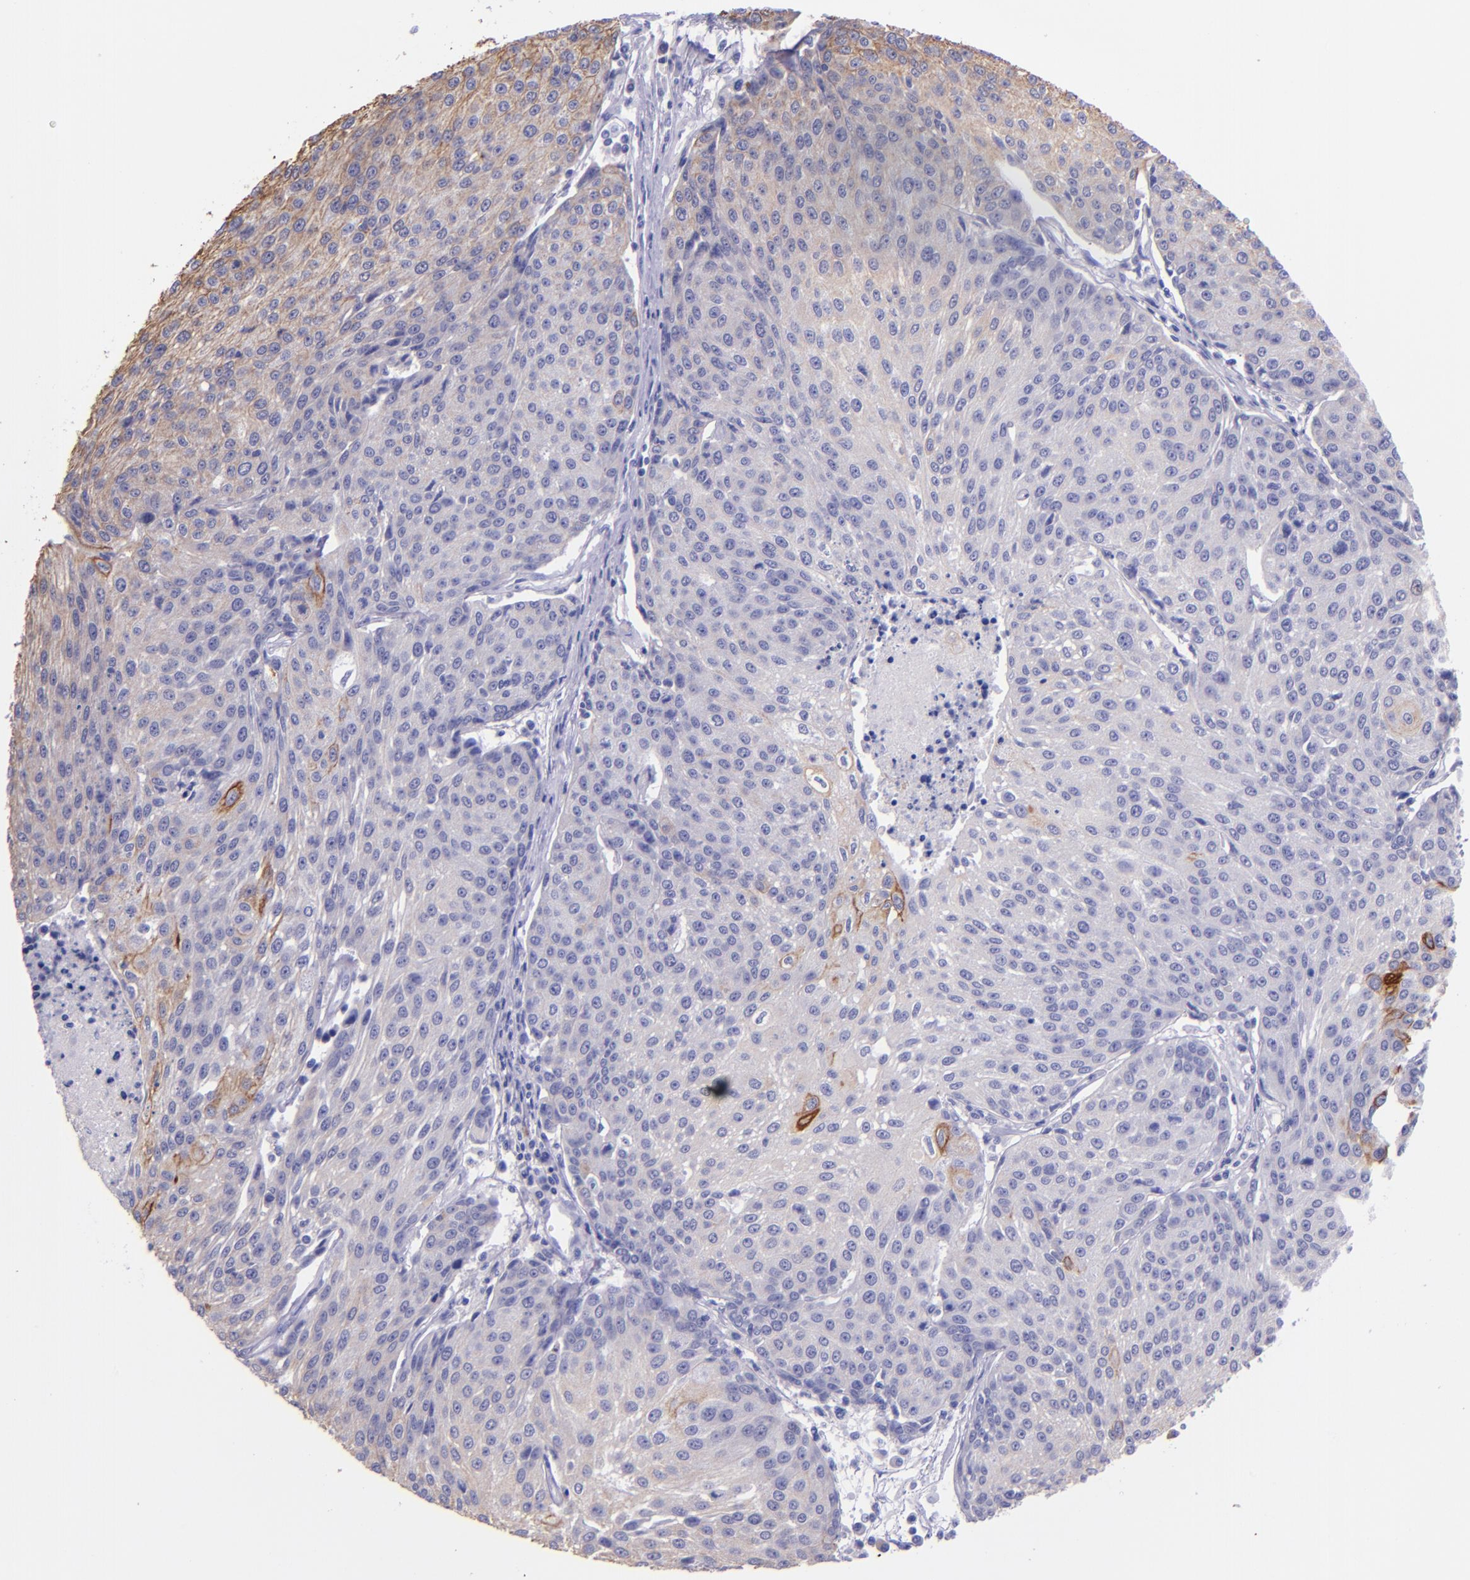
{"staining": {"intensity": "weak", "quantity": "25%-75%", "location": "cytoplasmic/membranous"}, "tissue": "urothelial cancer", "cell_type": "Tumor cells", "image_type": "cancer", "snomed": [{"axis": "morphology", "description": "Urothelial carcinoma, High grade"}, {"axis": "topography", "description": "Urinary bladder"}], "caption": "About 25%-75% of tumor cells in urothelial cancer show weak cytoplasmic/membranous protein positivity as visualized by brown immunohistochemical staining.", "gene": "KRT4", "patient": {"sex": "female", "age": 85}}